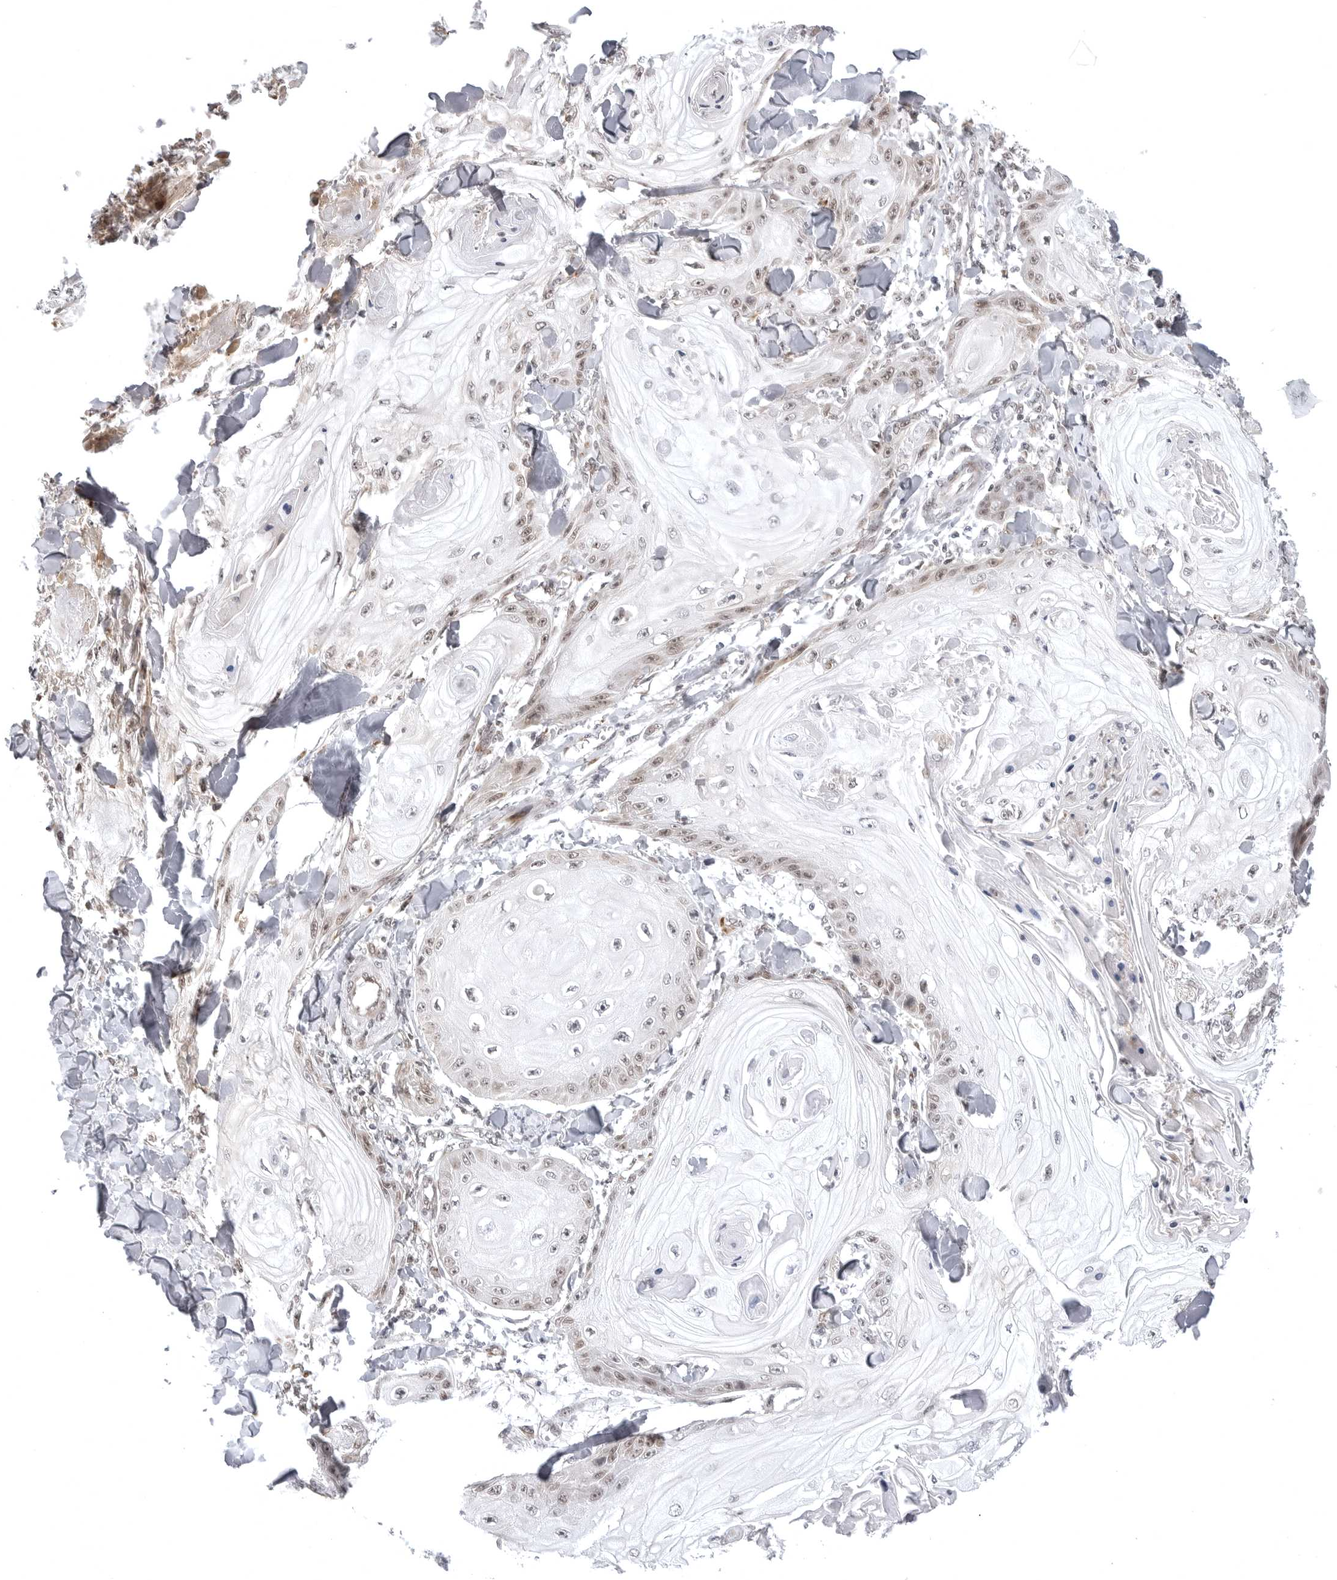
{"staining": {"intensity": "moderate", "quantity": "<25%", "location": "nuclear"}, "tissue": "skin cancer", "cell_type": "Tumor cells", "image_type": "cancer", "snomed": [{"axis": "morphology", "description": "Squamous cell carcinoma, NOS"}, {"axis": "topography", "description": "Skin"}], "caption": "This photomicrograph reveals IHC staining of squamous cell carcinoma (skin), with low moderate nuclear expression in approximately <25% of tumor cells.", "gene": "PHF3", "patient": {"sex": "male", "age": 74}}